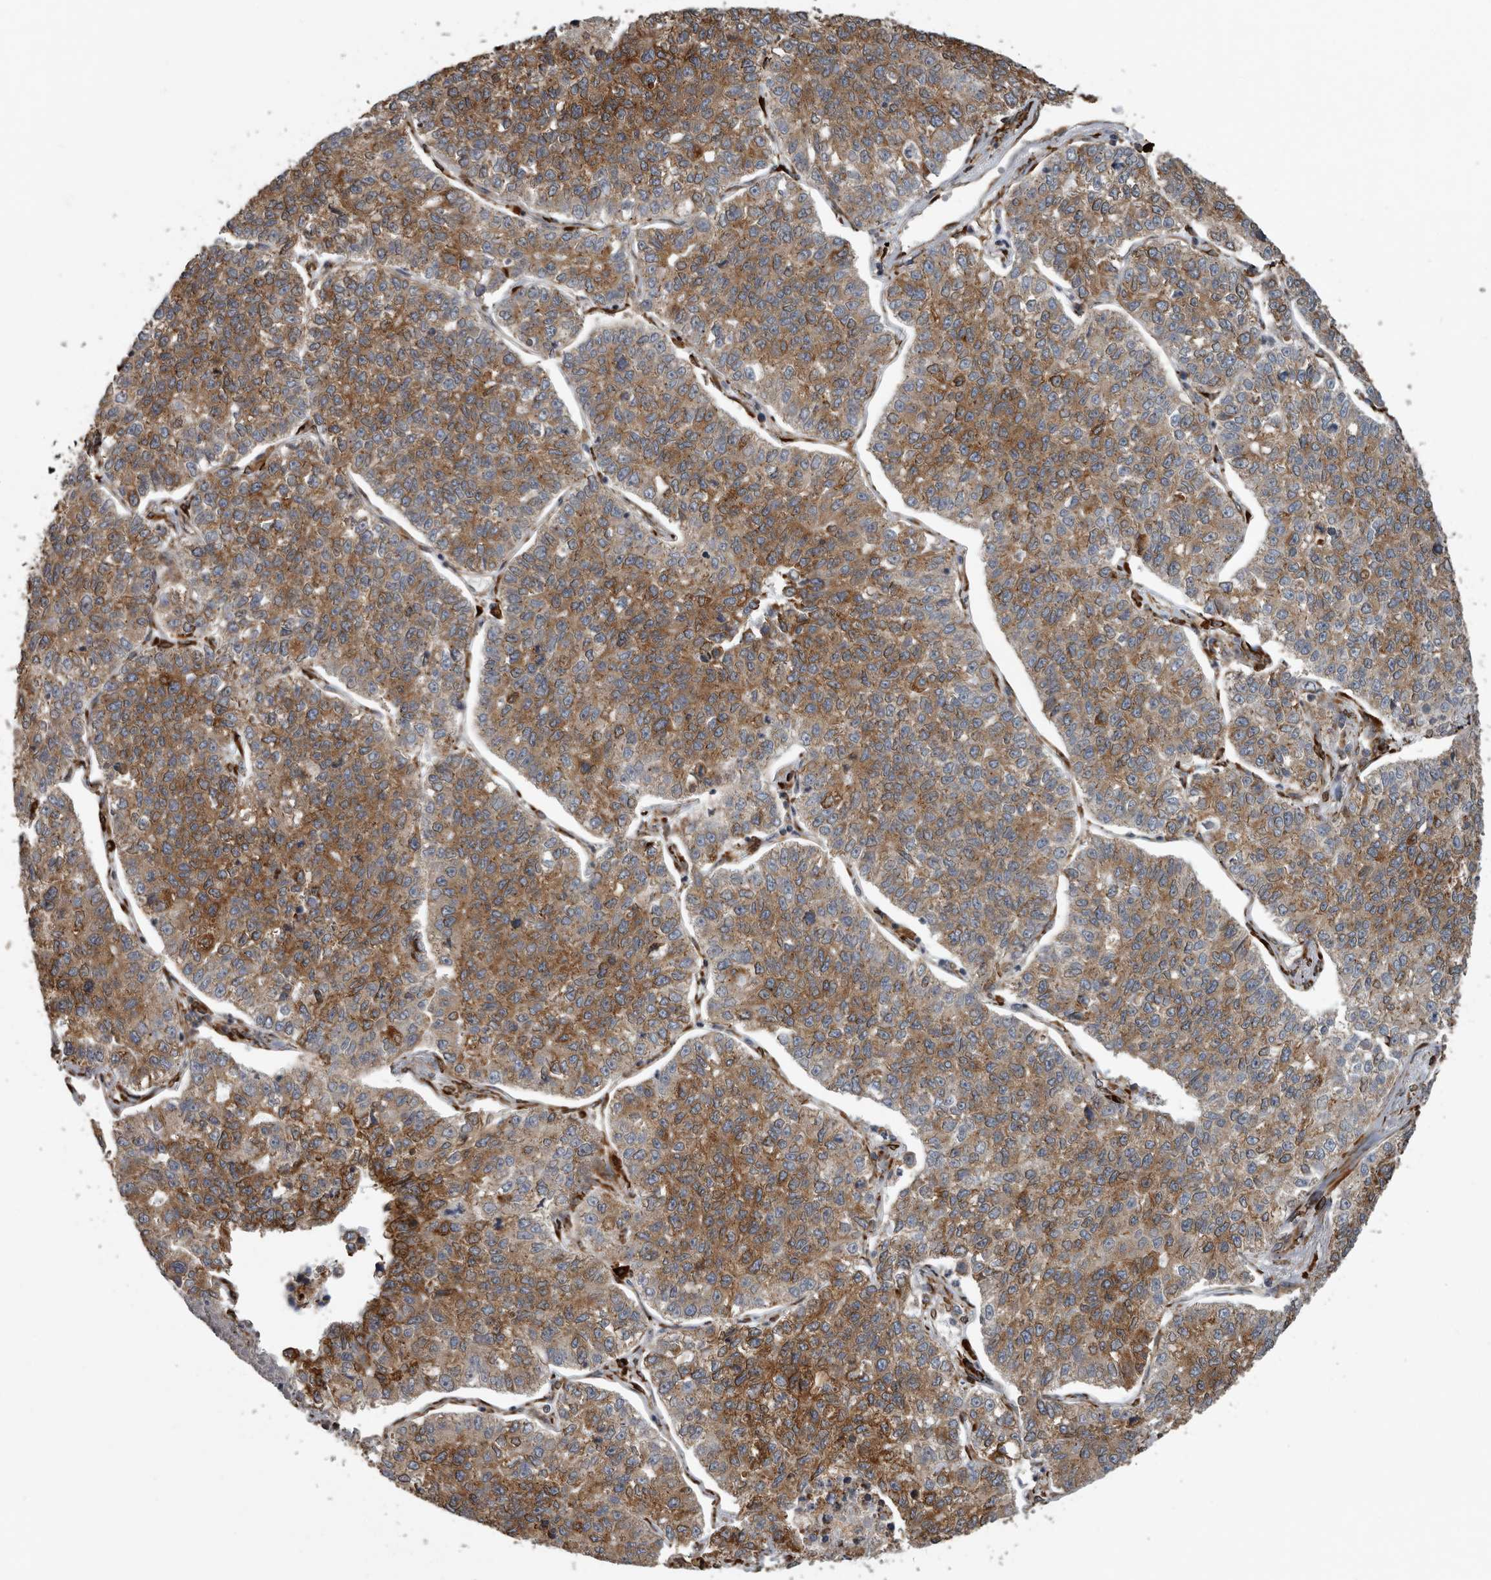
{"staining": {"intensity": "moderate", "quantity": ">75%", "location": "cytoplasmic/membranous"}, "tissue": "lung cancer", "cell_type": "Tumor cells", "image_type": "cancer", "snomed": [{"axis": "morphology", "description": "Adenocarcinoma, NOS"}, {"axis": "topography", "description": "Lung"}], "caption": "Protein staining of lung adenocarcinoma tissue reveals moderate cytoplasmic/membranous positivity in about >75% of tumor cells.", "gene": "CEP350", "patient": {"sex": "male", "age": 49}}